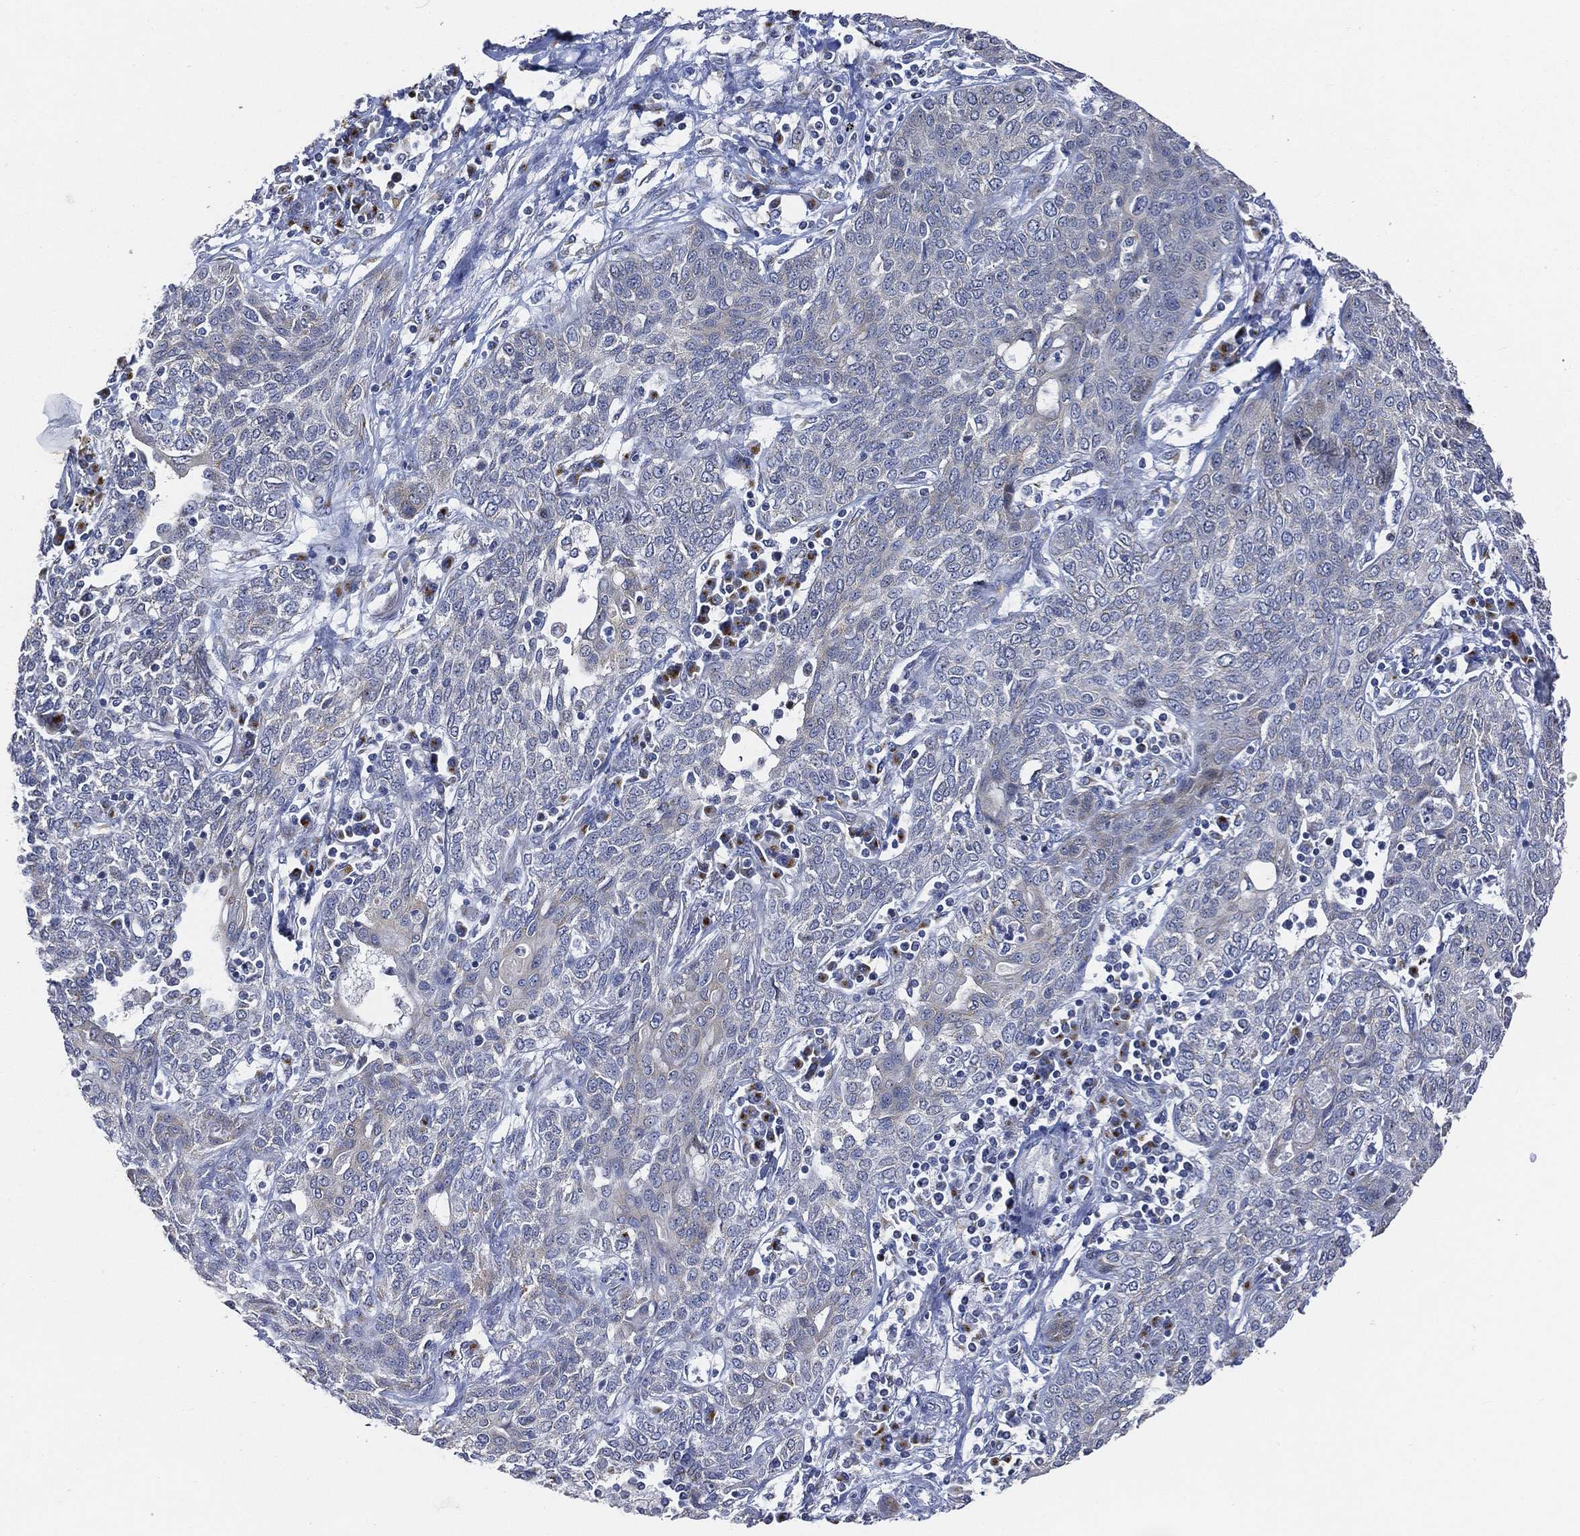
{"staining": {"intensity": "negative", "quantity": "none", "location": "none"}, "tissue": "lung cancer", "cell_type": "Tumor cells", "image_type": "cancer", "snomed": [{"axis": "morphology", "description": "Squamous cell carcinoma, NOS"}, {"axis": "topography", "description": "Lung"}], "caption": "There is no significant expression in tumor cells of lung cancer.", "gene": "TICAM1", "patient": {"sex": "female", "age": 70}}